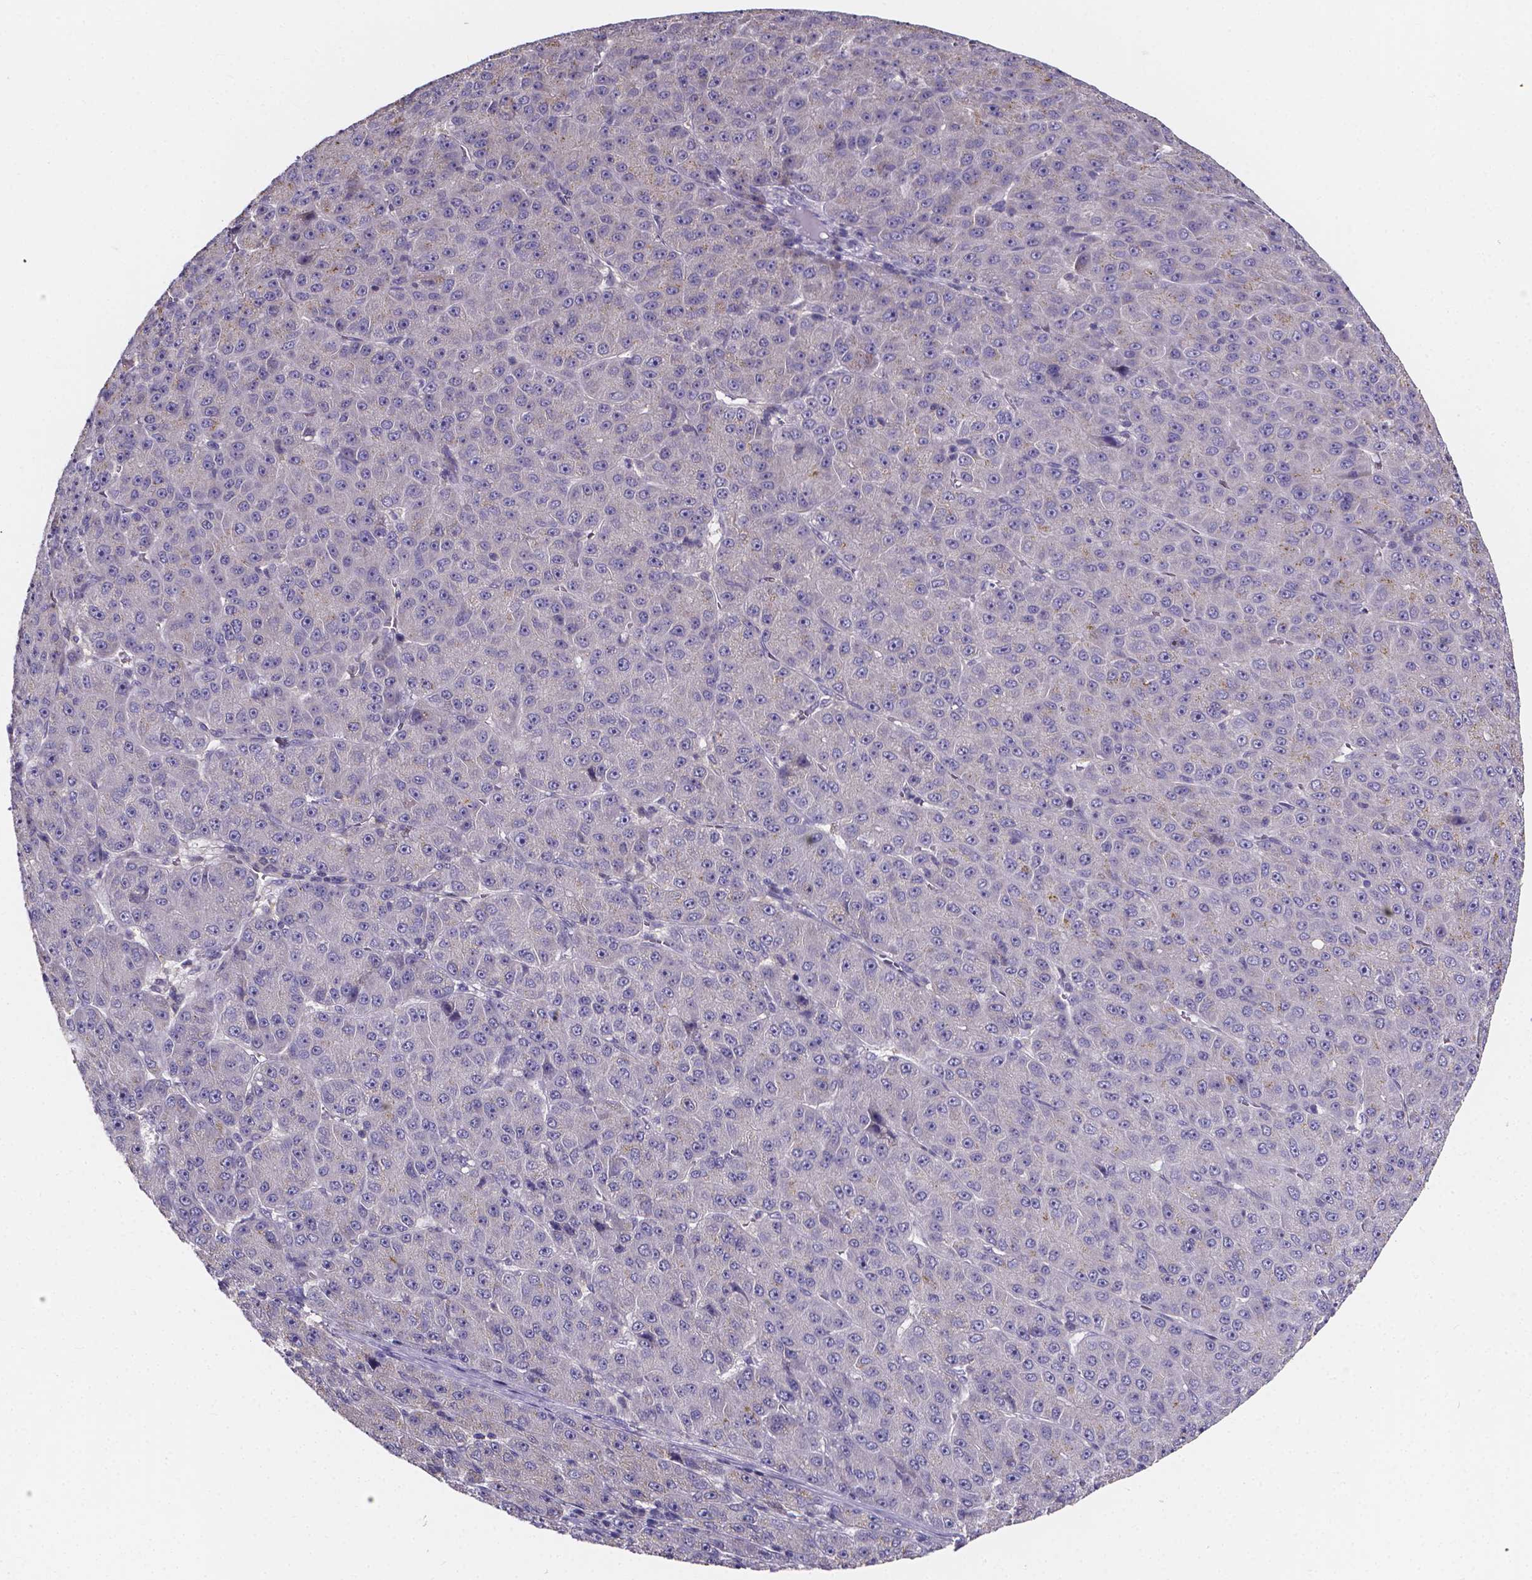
{"staining": {"intensity": "negative", "quantity": "none", "location": "none"}, "tissue": "liver cancer", "cell_type": "Tumor cells", "image_type": "cancer", "snomed": [{"axis": "morphology", "description": "Carcinoma, Hepatocellular, NOS"}, {"axis": "topography", "description": "Liver"}], "caption": "IHC photomicrograph of neoplastic tissue: human hepatocellular carcinoma (liver) stained with DAB (3,3'-diaminobenzidine) demonstrates no significant protein positivity in tumor cells.", "gene": "SPOCD1", "patient": {"sex": "male", "age": 67}}